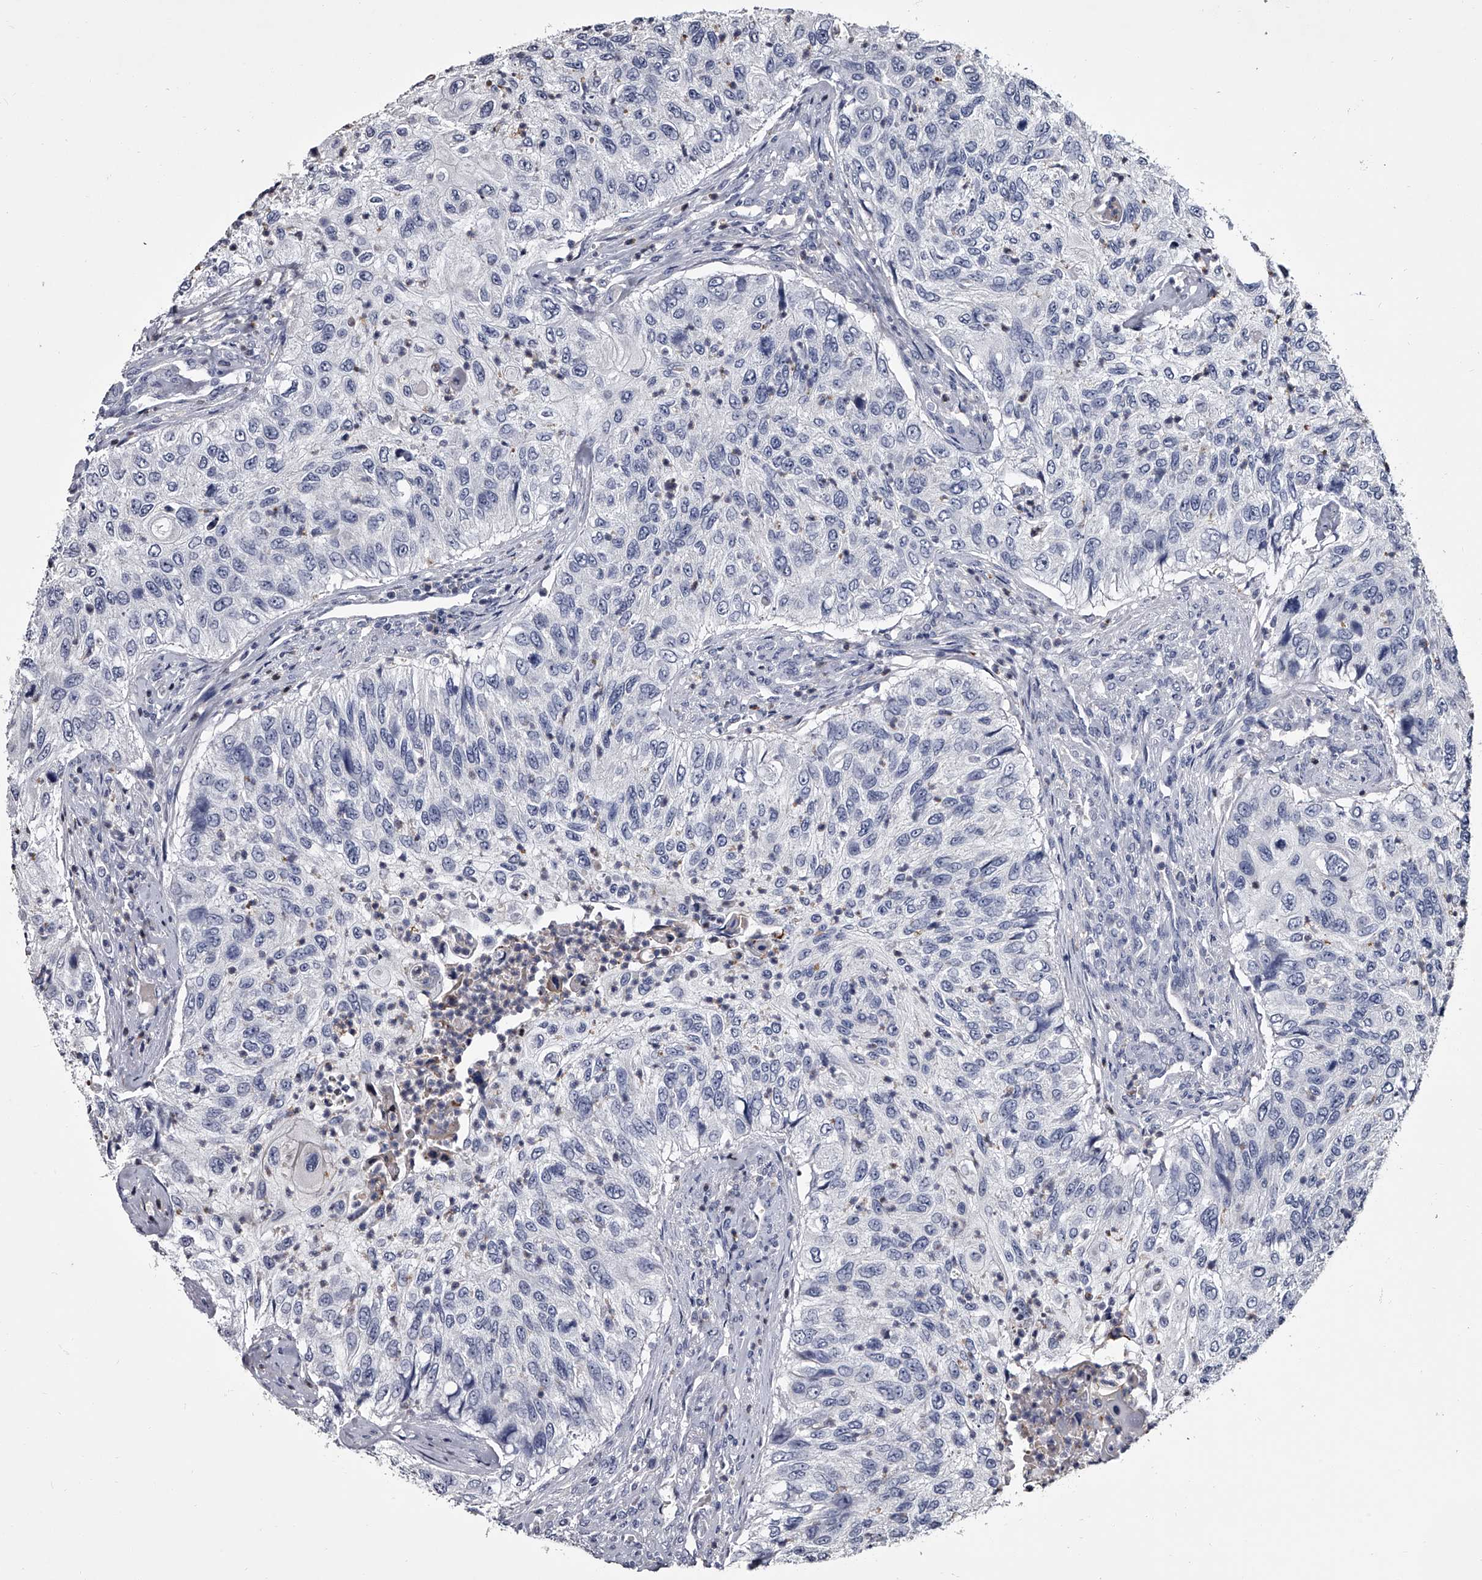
{"staining": {"intensity": "negative", "quantity": "none", "location": "none"}, "tissue": "urothelial cancer", "cell_type": "Tumor cells", "image_type": "cancer", "snomed": [{"axis": "morphology", "description": "Urothelial carcinoma, High grade"}, {"axis": "topography", "description": "Urinary bladder"}], "caption": "IHC of human urothelial cancer reveals no staining in tumor cells.", "gene": "GAPVD1", "patient": {"sex": "female", "age": 60}}